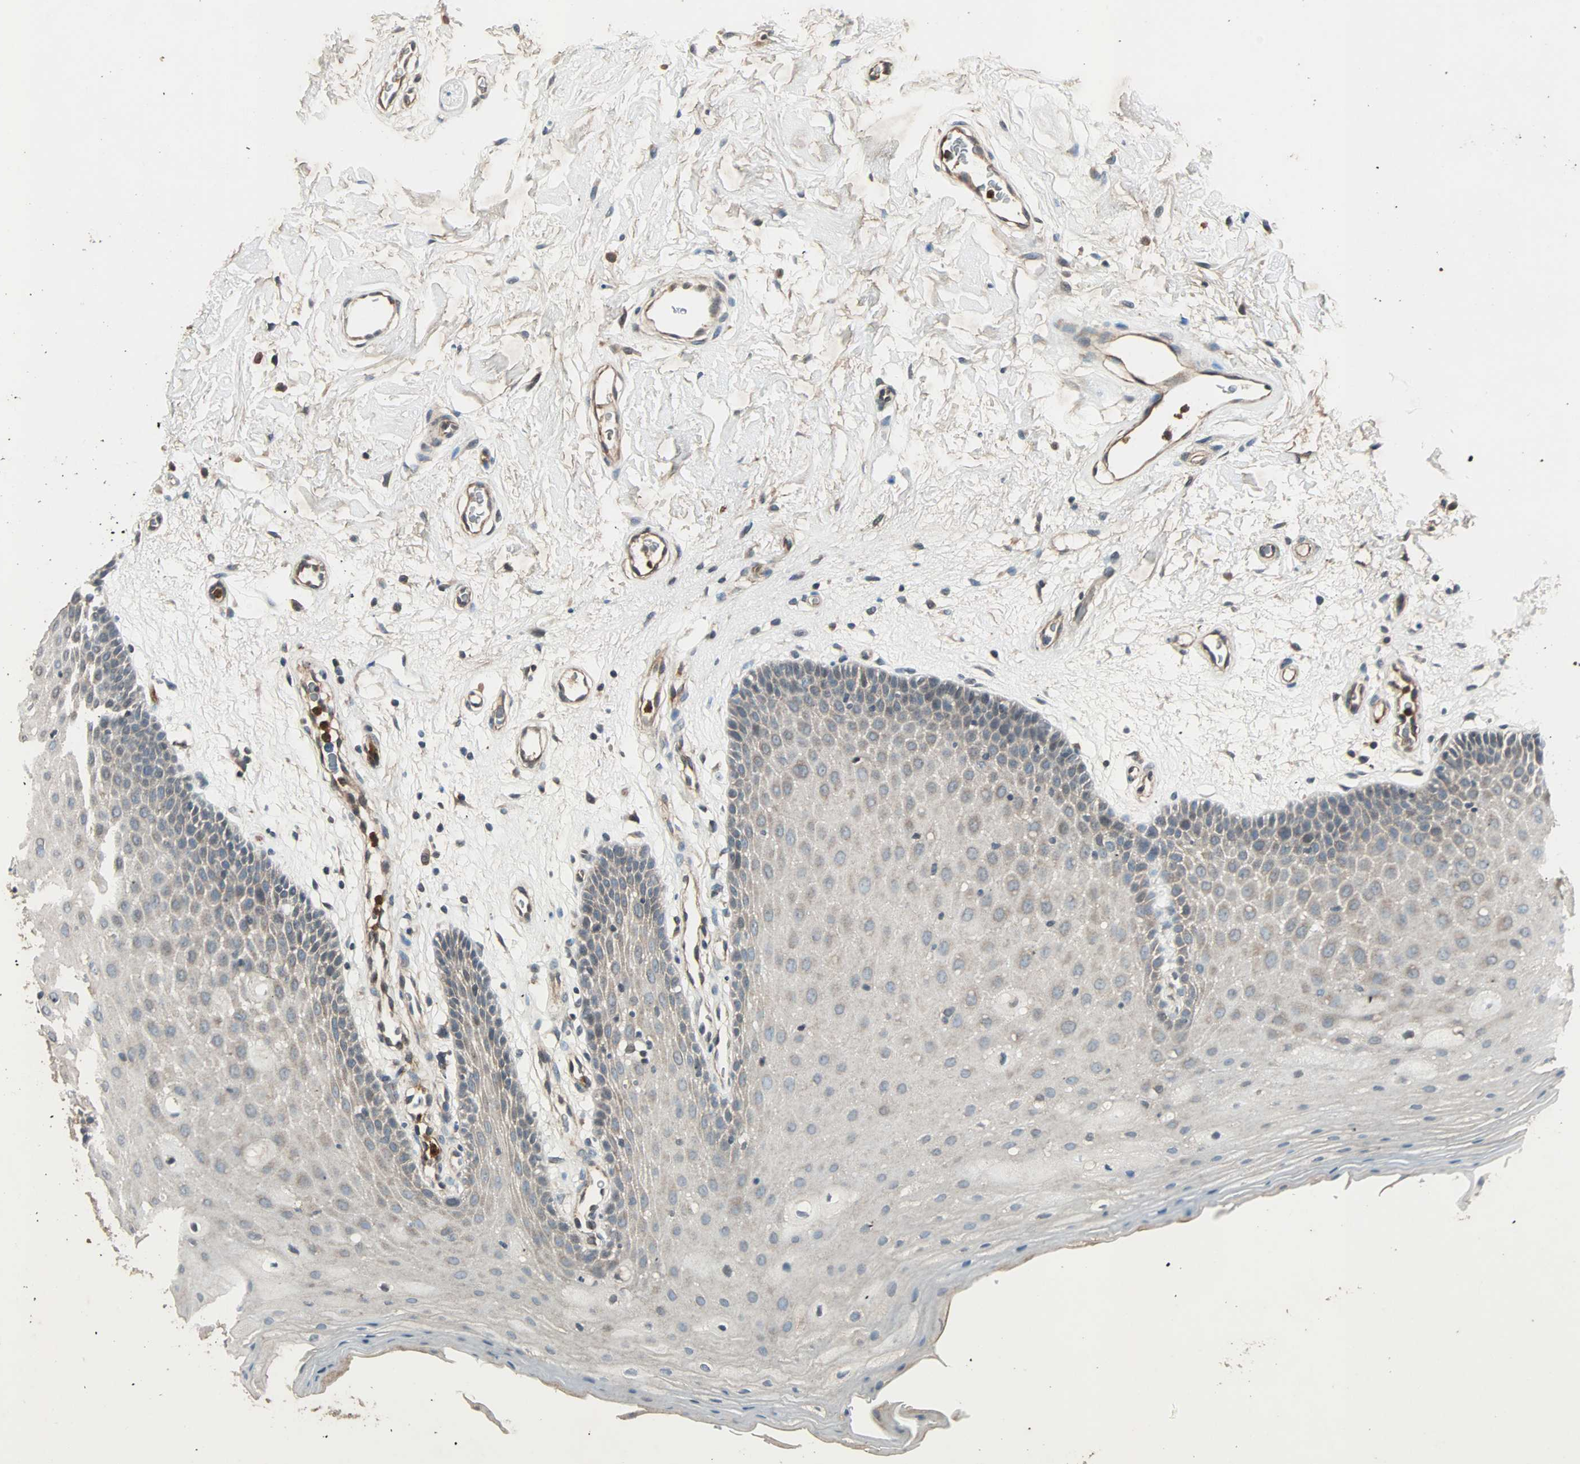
{"staining": {"intensity": "moderate", "quantity": ">75%", "location": "cytoplasmic/membranous"}, "tissue": "oral mucosa", "cell_type": "Squamous epithelial cells", "image_type": "normal", "snomed": [{"axis": "morphology", "description": "Normal tissue, NOS"}, {"axis": "morphology", "description": "Squamous cell carcinoma, NOS"}, {"axis": "topography", "description": "Skeletal muscle"}, {"axis": "topography", "description": "Oral tissue"}, {"axis": "topography", "description": "Head-Neck"}], "caption": "Immunohistochemical staining of benign oral mucosa shows medium levels of moderate cytoplasmic/membranous positivity in about >75% of squamous epithelial cells. (DAB IHC, brown staining for protein, blue staining for nuclei).", "gene": "GCK", "patient": {"sex": "male", "age": 71}}